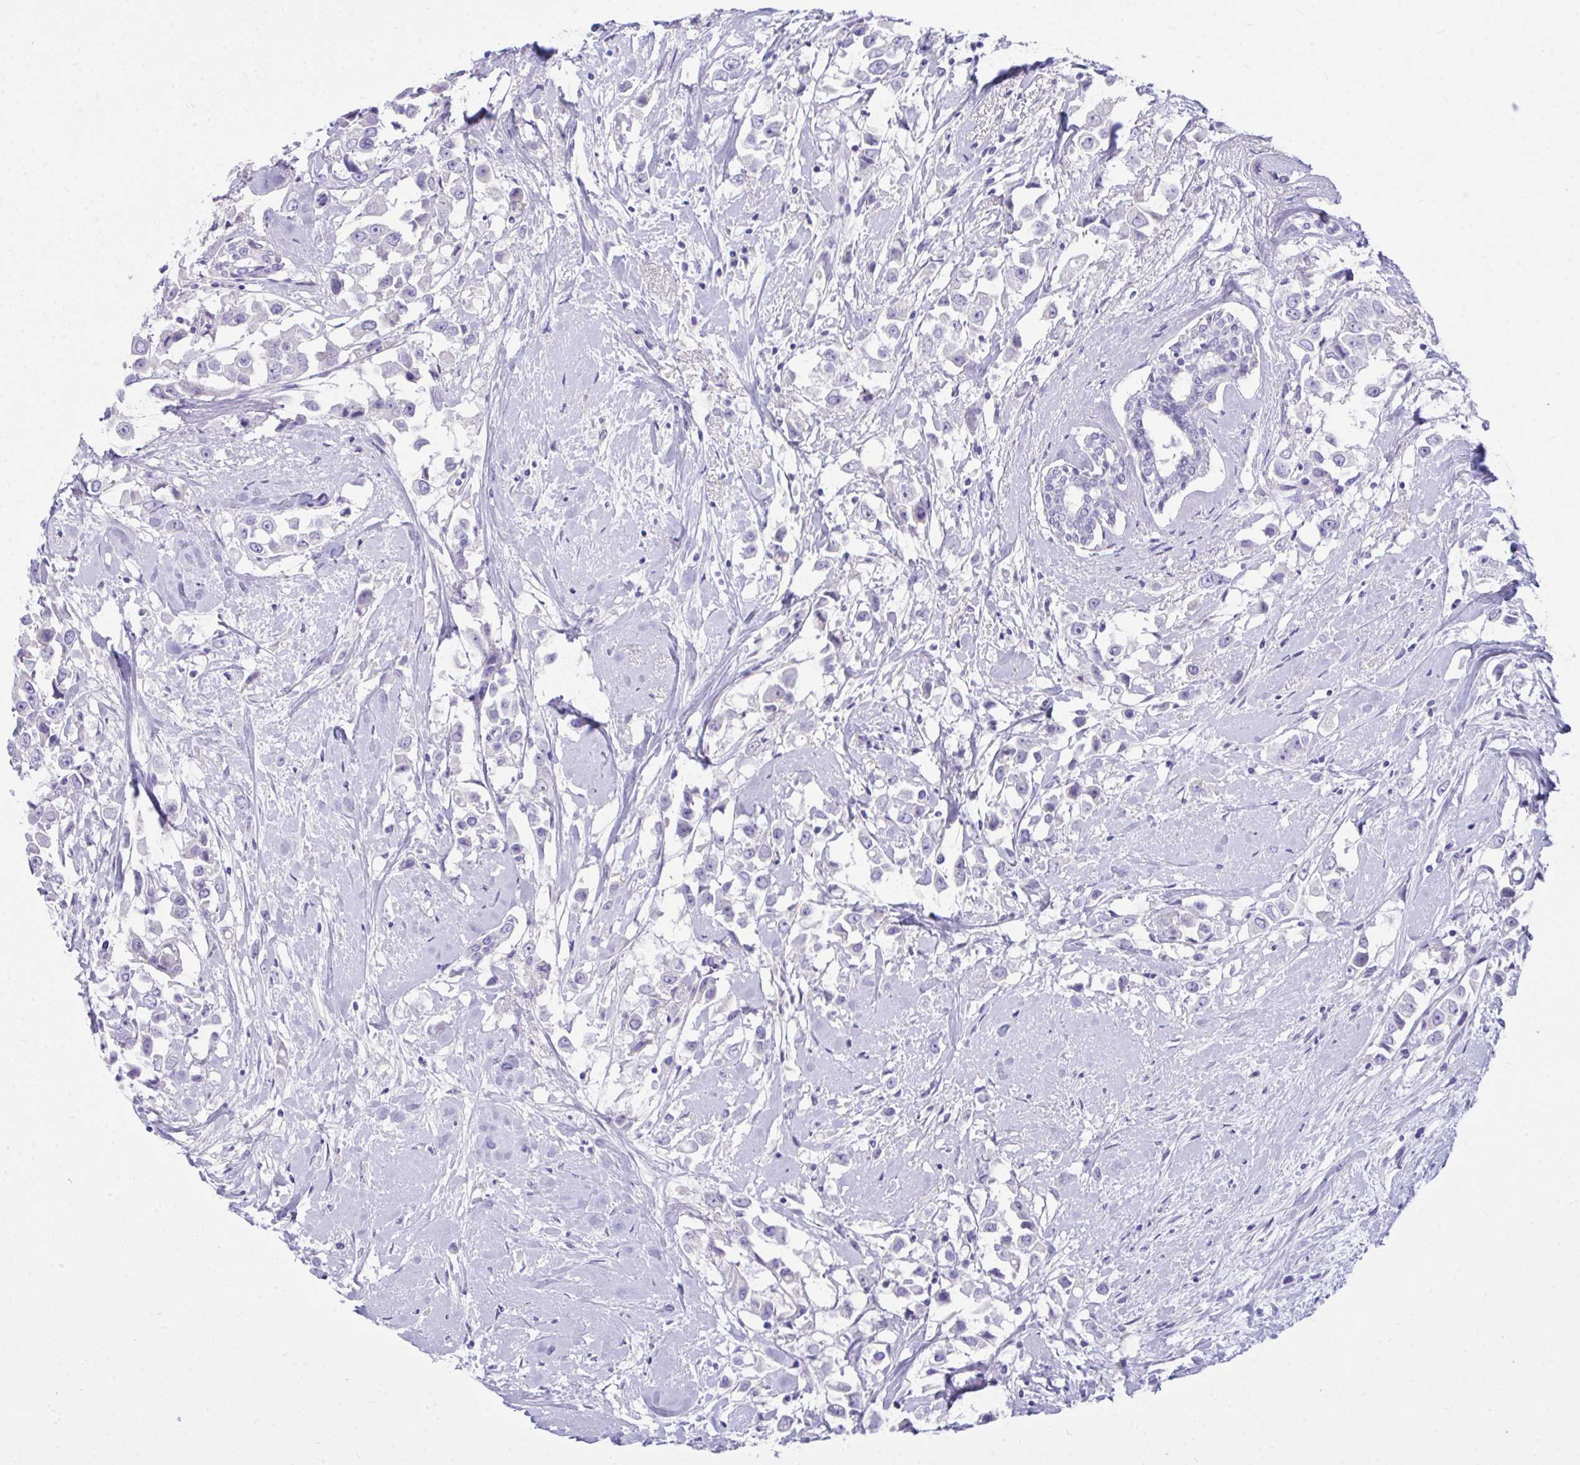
{"staining": {"intensity": "negative", "quantity": "none", "location": "none"}, "tissue": "breast cancer", "cell_type": "Tumor cells", "image_type": "cancer", "snomed": [{"axis": "morphology", "description": "Duct carcinoma"}, {"axis": "topography", "description": "Breast"}], "caption": "High power microscopy histopathology image of an IHC photomicrograph of infiltrating ductal carcinoma (breast), revealing no significant staining in tumor cells.", "gene": "PLEKHH1", "patient": {"sex": "female", "age": 61}}